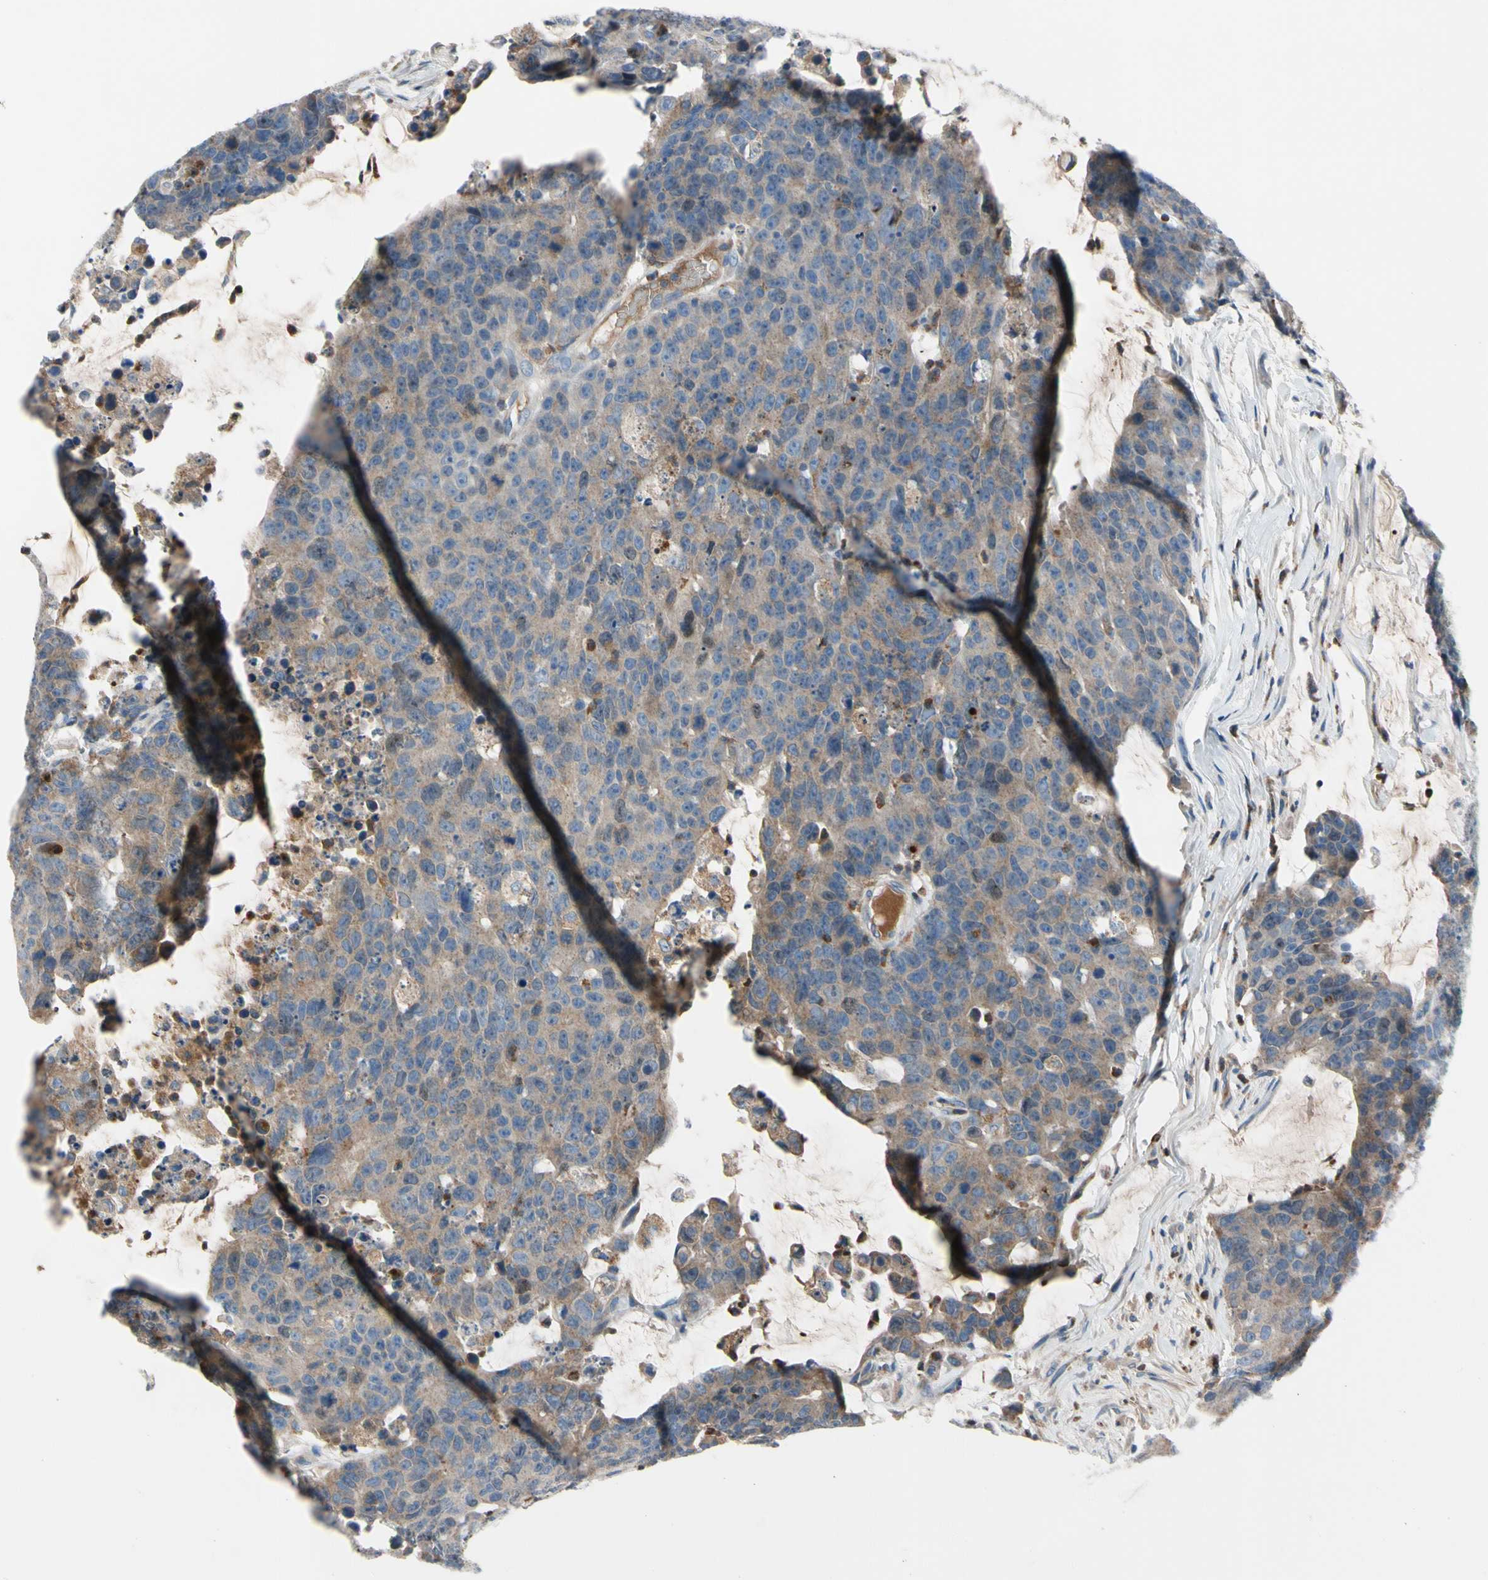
{"staining": {"intensity": "weak", "quantity": "25%-75%", "location": "cytoplasmic/membranous"}, "tissue": "colorectal cancer", "cell_type": "Tumor cells", "image_type": "cancer", "snomed": [{"axis": "morphology", "description": "Adenocarcinoma, NOS"}, {"axis": "topography", "description": "Colon"}], "caption": "Approximately 25%-75% of tumor cells in human colorectal adenocarcinoma reveal weak cytoplasmic/membranous protein positivity as visualized by brown immunohistochemical staining.", "gene": "HJURP", "patient": {"sex": "female", "age": 86}}